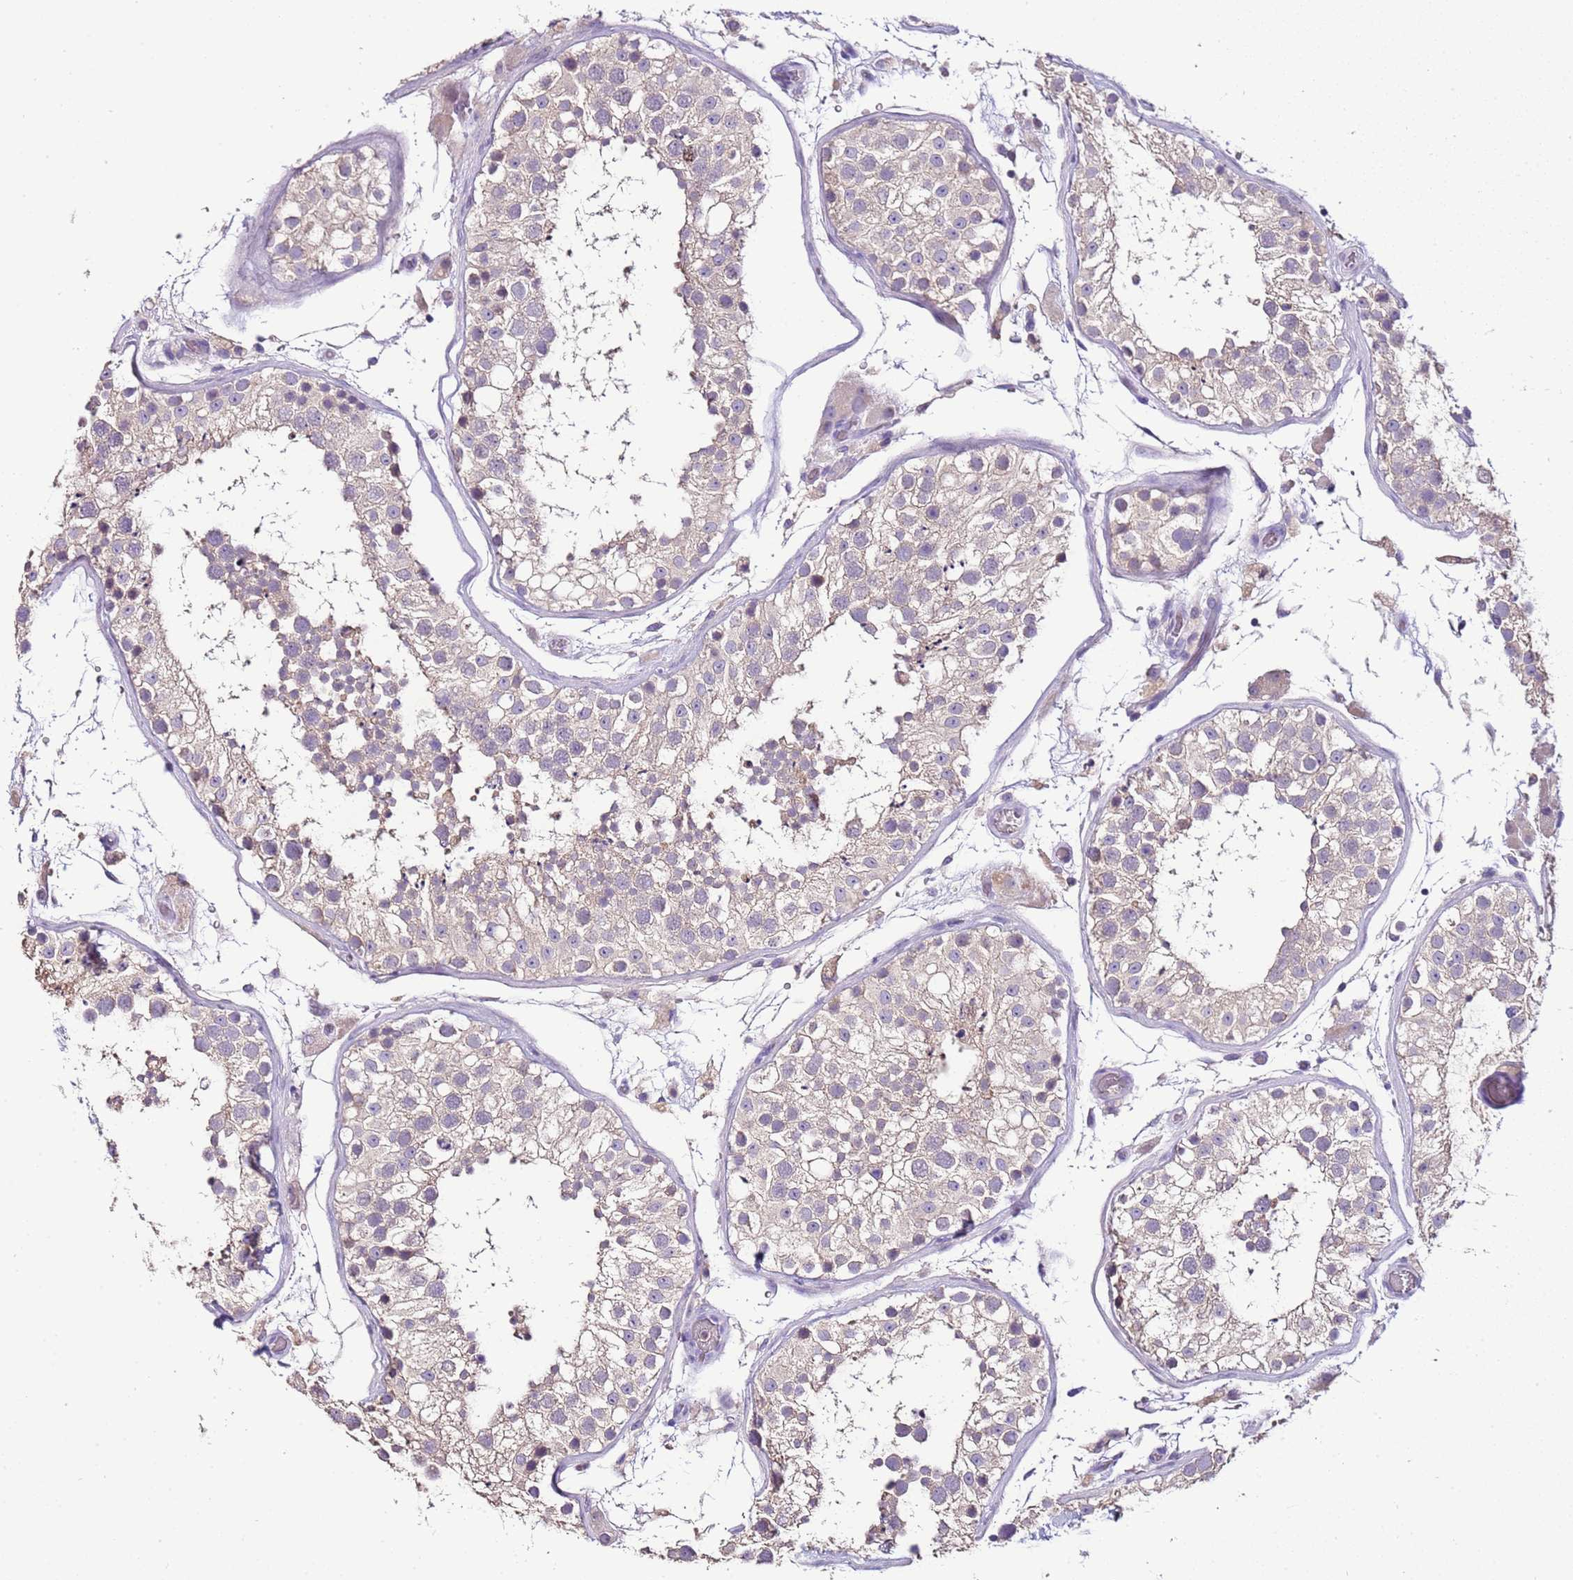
{"staining": {"intensity": "weak", "quantity": "<25%", "location": "cytoplasmic/membranous"}, "tissue": "testis", "cell_type": "Cells in seminiferous ducts", "image_type": "normal", "snomed": [{"axis": "morphology", "description": "Normal tissue, NOS"}, {"axis": "topography", "description": "Testis"}], "caption": "This histopathology image is of unremarkable testis stained with IHC to label a protein in brown with the nuclei are counter-stained blue. There is no positivity in cells in seminiferous ducts. (DAB (3,3'-diaminobenzidine) immunohistochemistry visualized using brightfield microscopy, high magnification).", "gene": "IL2RG", "patient": {"sex": "male", "age": 26}}